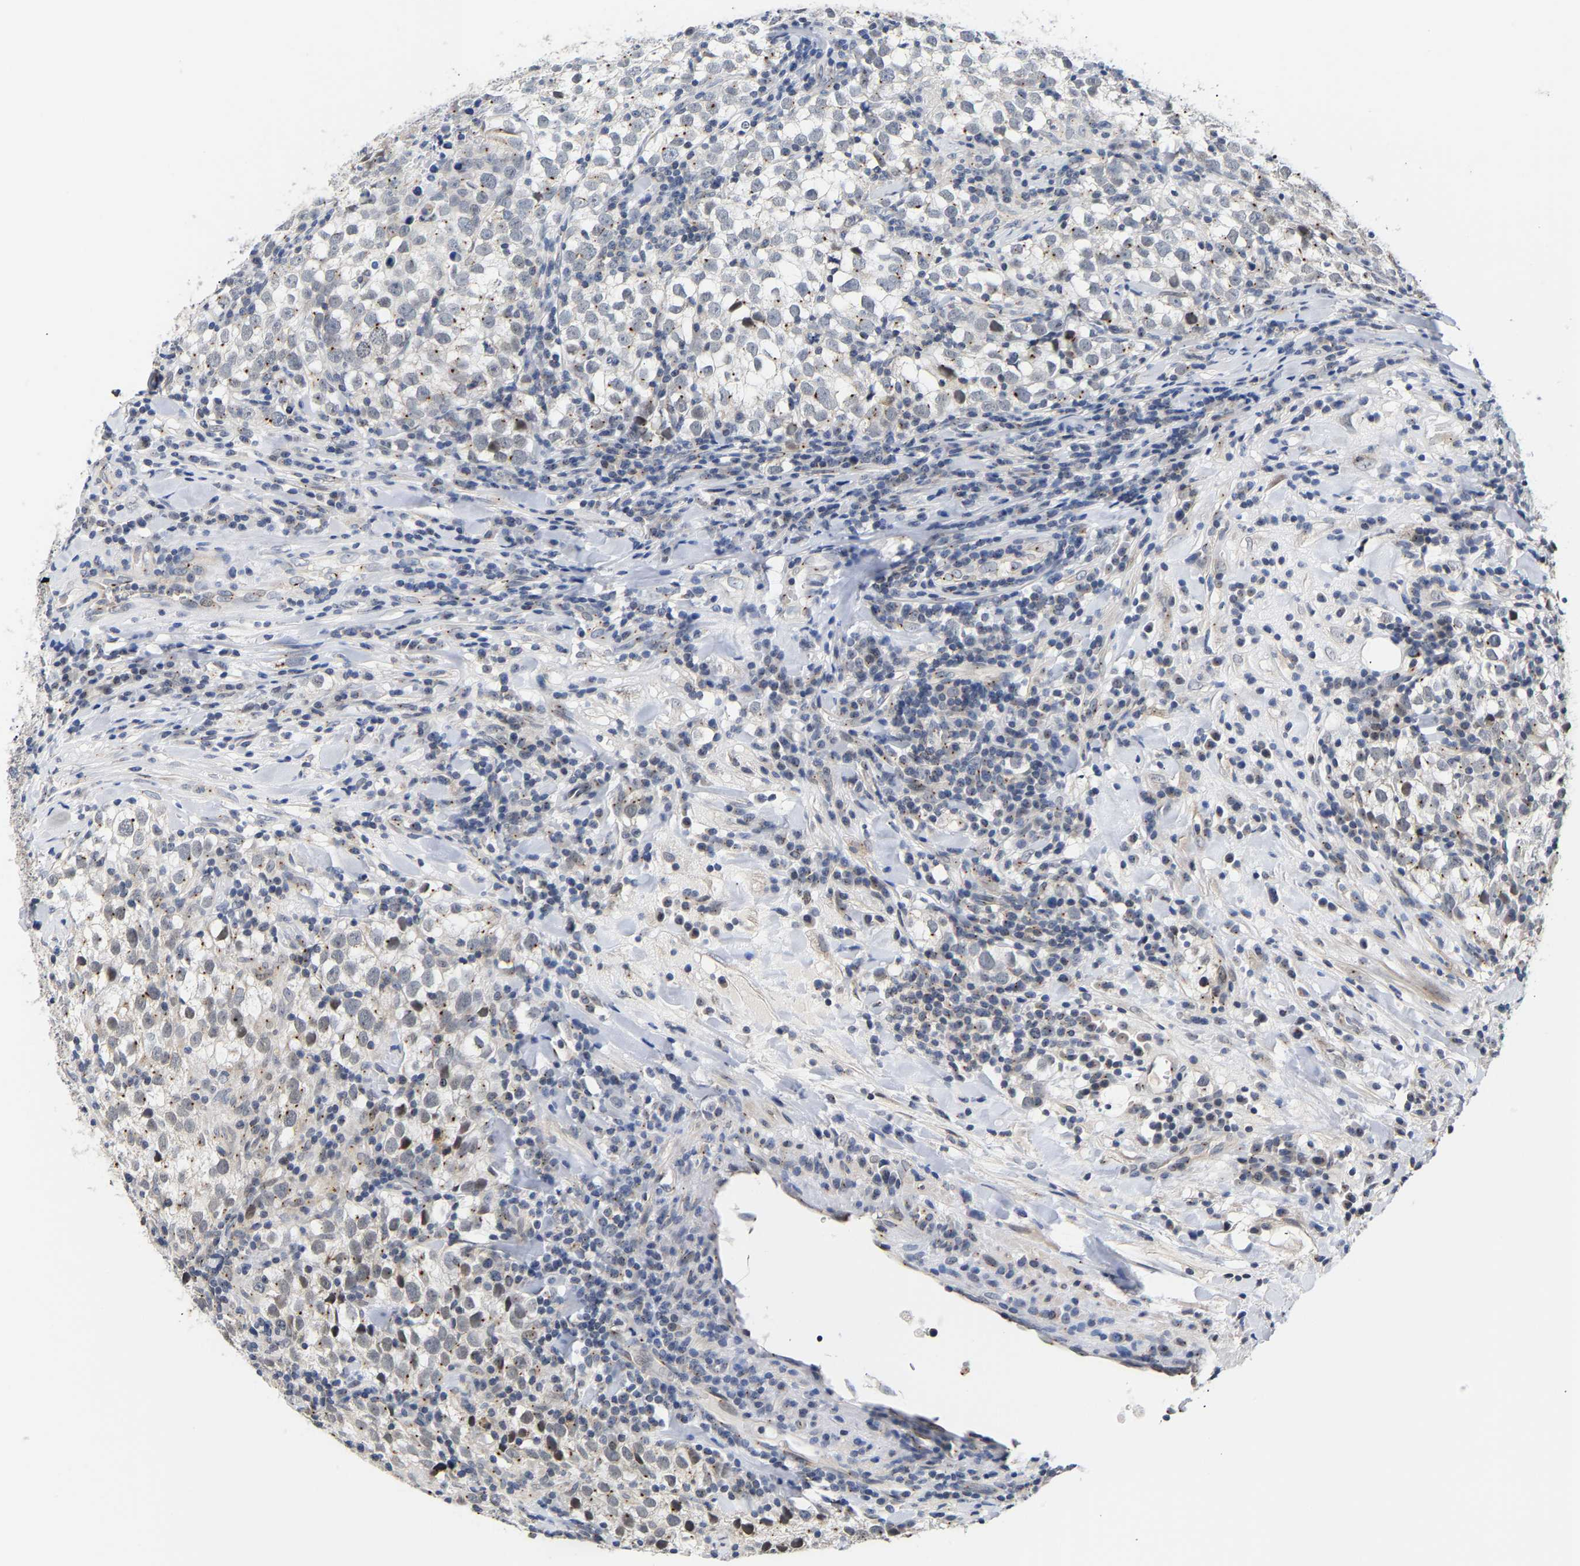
{"staining": {"intensity": "moderate", "quantity": "25%-75%", "location": "cytoplasmic/membranous"}, "tissue": "testis cancer", "cell_type": "Tumor cells", "image_type": "cancer", "snomed": [{"axis": "morphology", "description": "Seminoma, NOS"}, {"axis": "morphology", "description": "Carcinoma, Embryonal, NOS"}, {"axis": "topography", "description": "Testis"}], "caption": "Immunohistochemical staining of embryonal carcinoma (testis) displays moderate cytoplasmic/membranous protein staining in about 25%-75% of tumor cells.", "gene": "PCNT", "patient": {"sex": "male", "age": 36}}